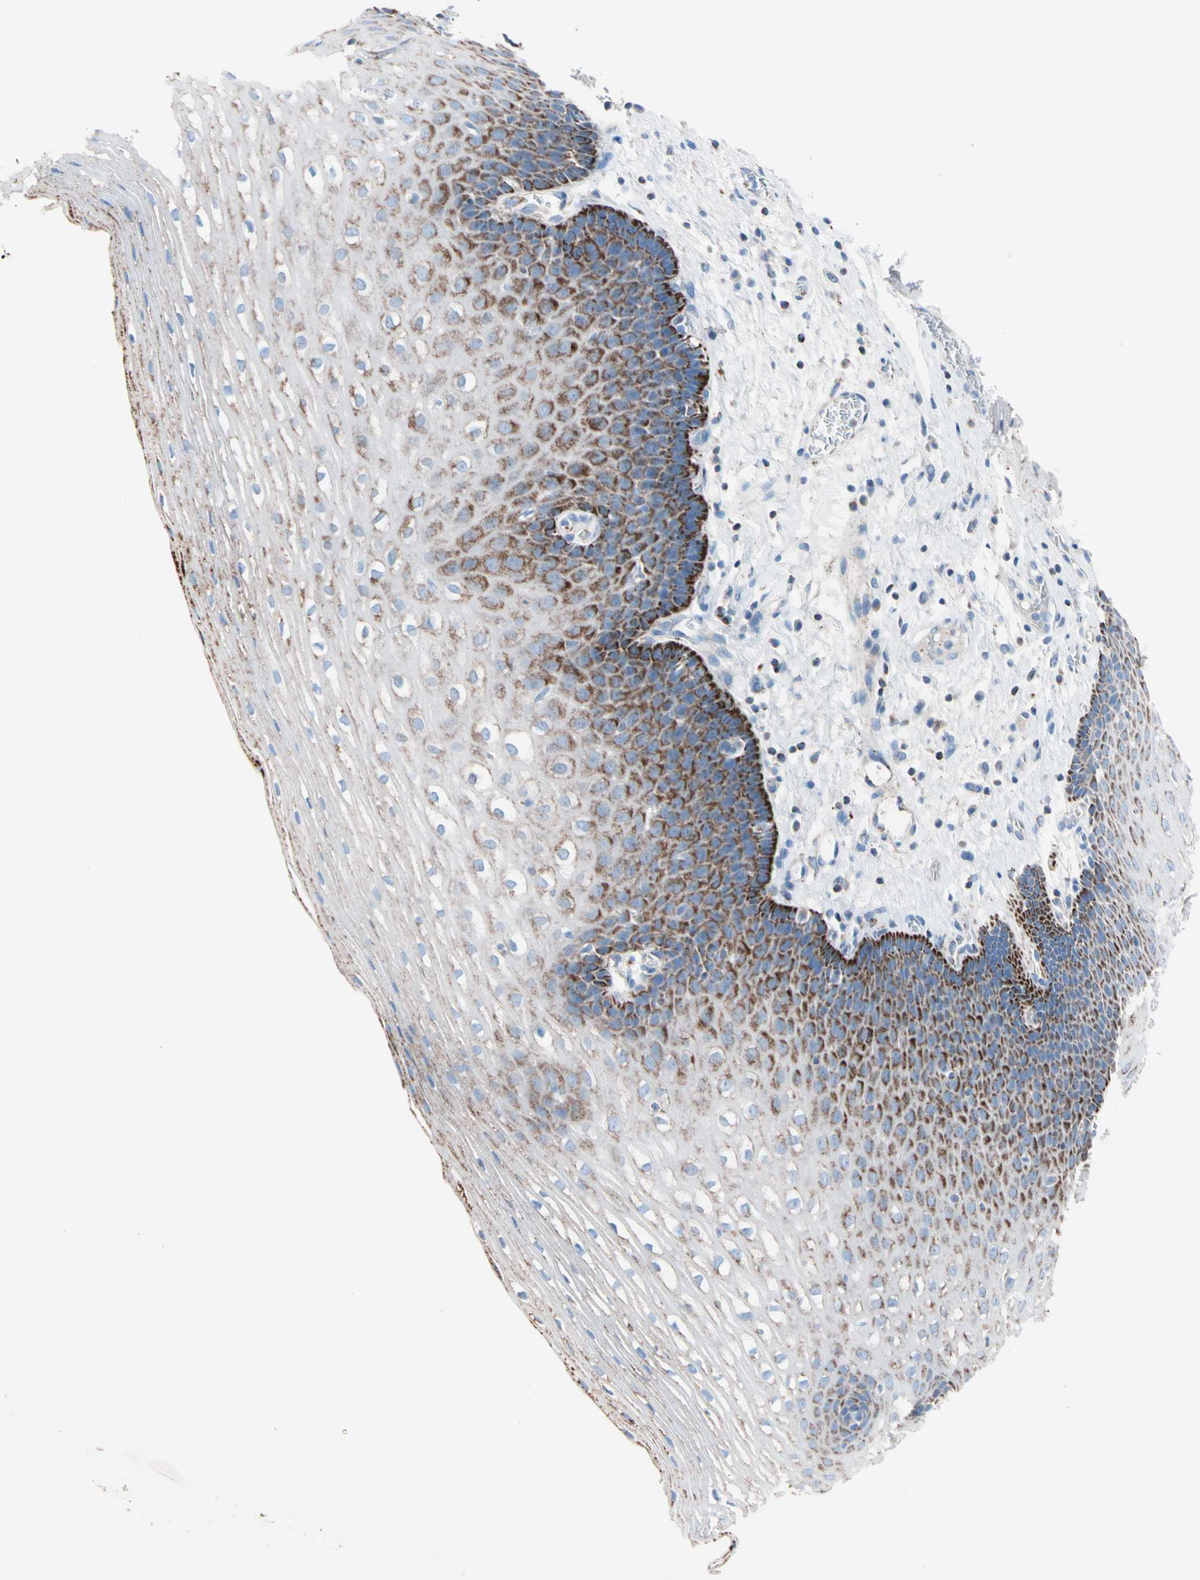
{"staining": {"intensity": "strong", "quantity": "25%-75%", "location": "cytoplasmic/membranous"}, "tissue": "esophagus", "cell_type": "Squamous epithelial cells", "image_type": "normal", "snomed": [{"axis": "morphology", "description": "Normal tissue, NOS"}, {"axis": "topography", "description": "Esophagus"}], "caption": "Protein analysis of benign esophagus exhibits strong cytoplasmic/membranous positivity in about 25%-75% of squamous epithelial cells.", "gene": "HK1", "patient": {"sex": "male", "age": 48}}